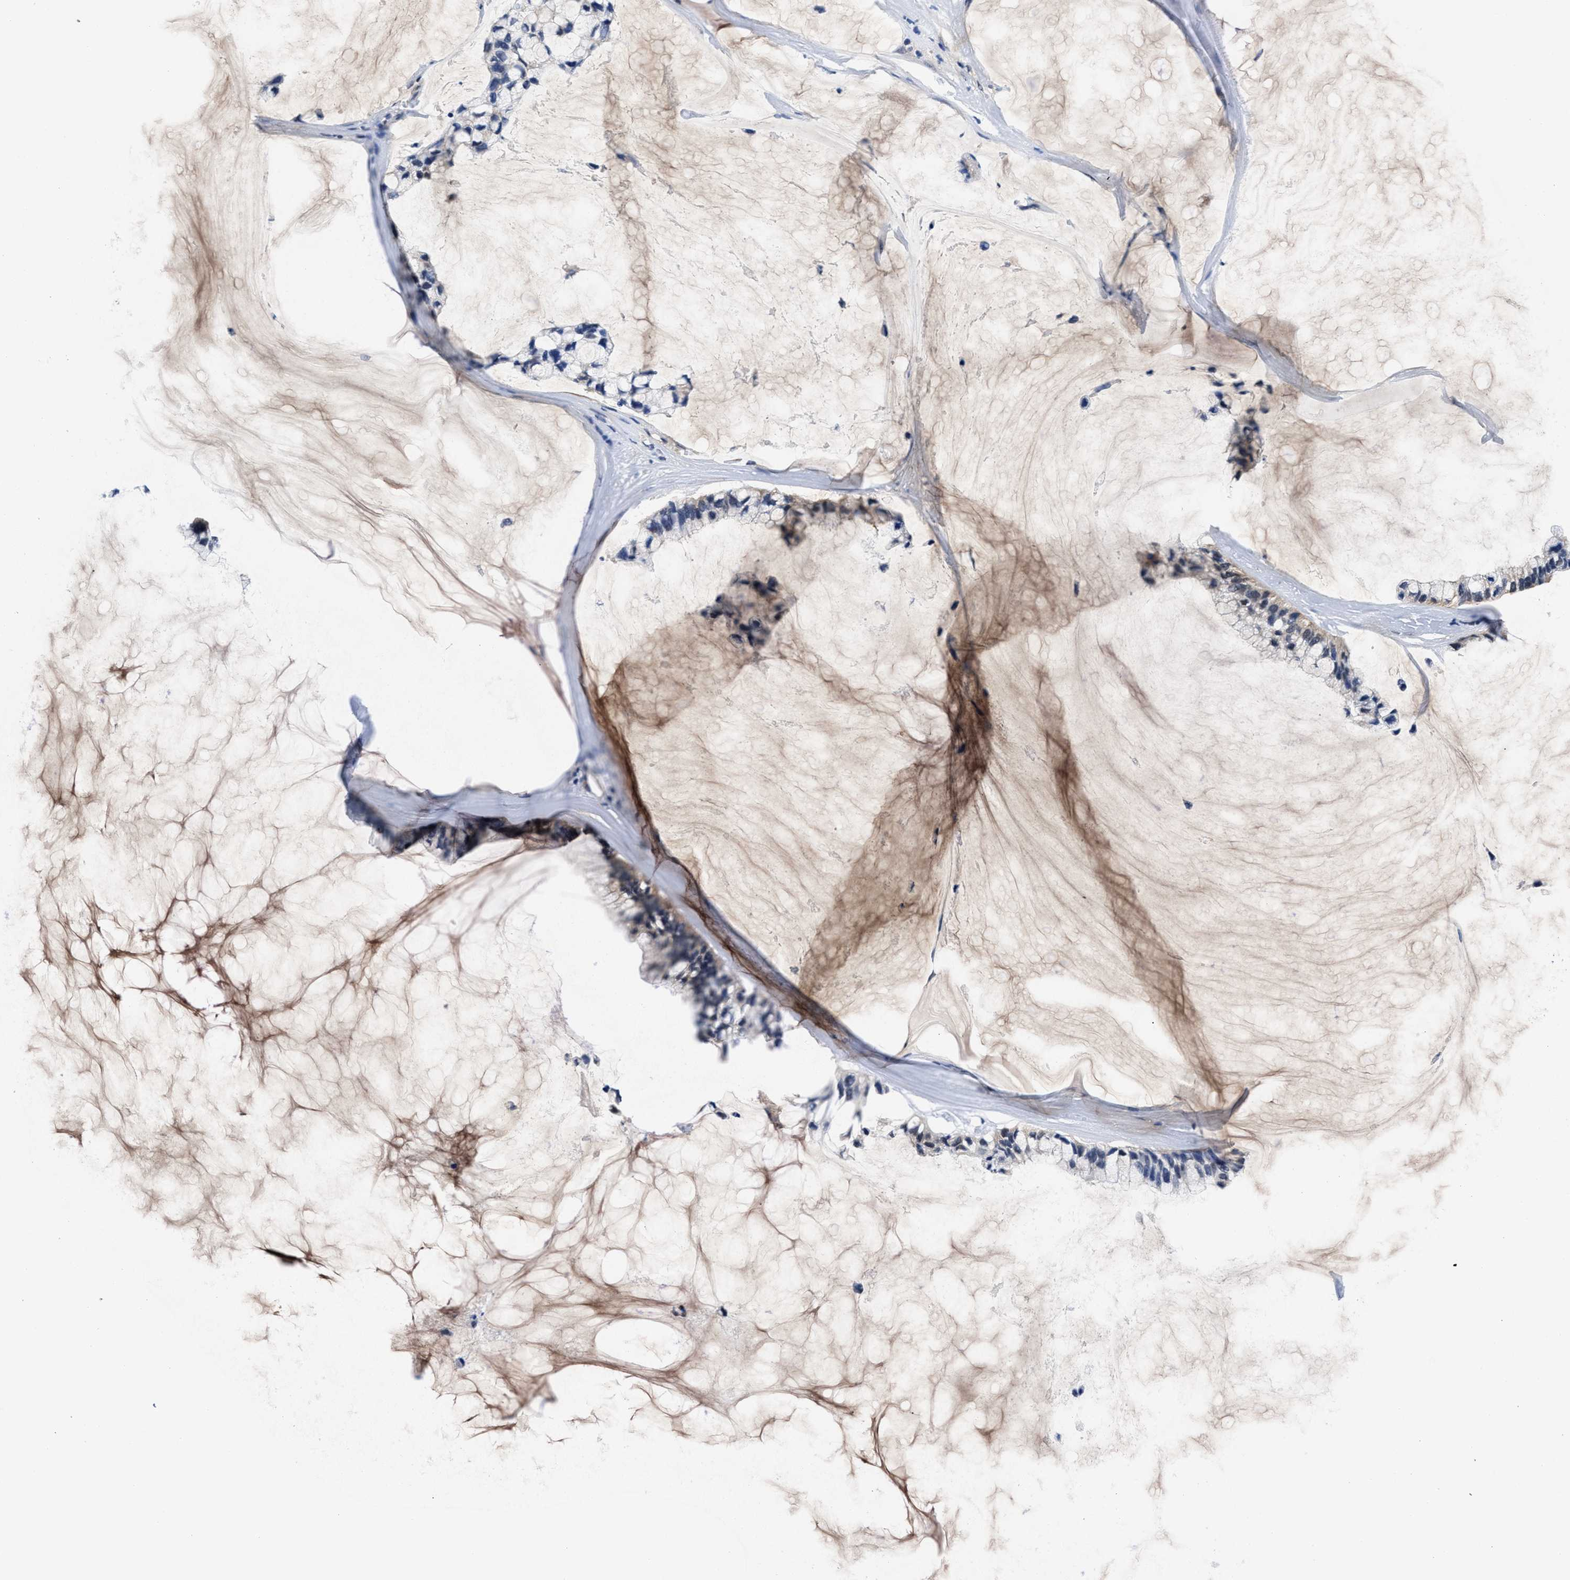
{"staining": {"intensity": "weak", "quantity": "<25%", "location": "cytoplasmic/membranous"}, "tissue": "ovarian cancer", "cell_type": "Tumor cells", "image_type": "cancer", "snomed": [{"axis": "morphology", "description": "Cystadenocarcinoma, mucinous, NOS"}, {"axis": "topography", "description": "Ovary"}], "caption": "This is an immunohistochemistry photomicrograph of ovarian cancer (mucinous cystadenocarcinoma). There is no staining in tumor cells.", "gene": "ACLY", "patient": {"sex": "female", "age": 39}}